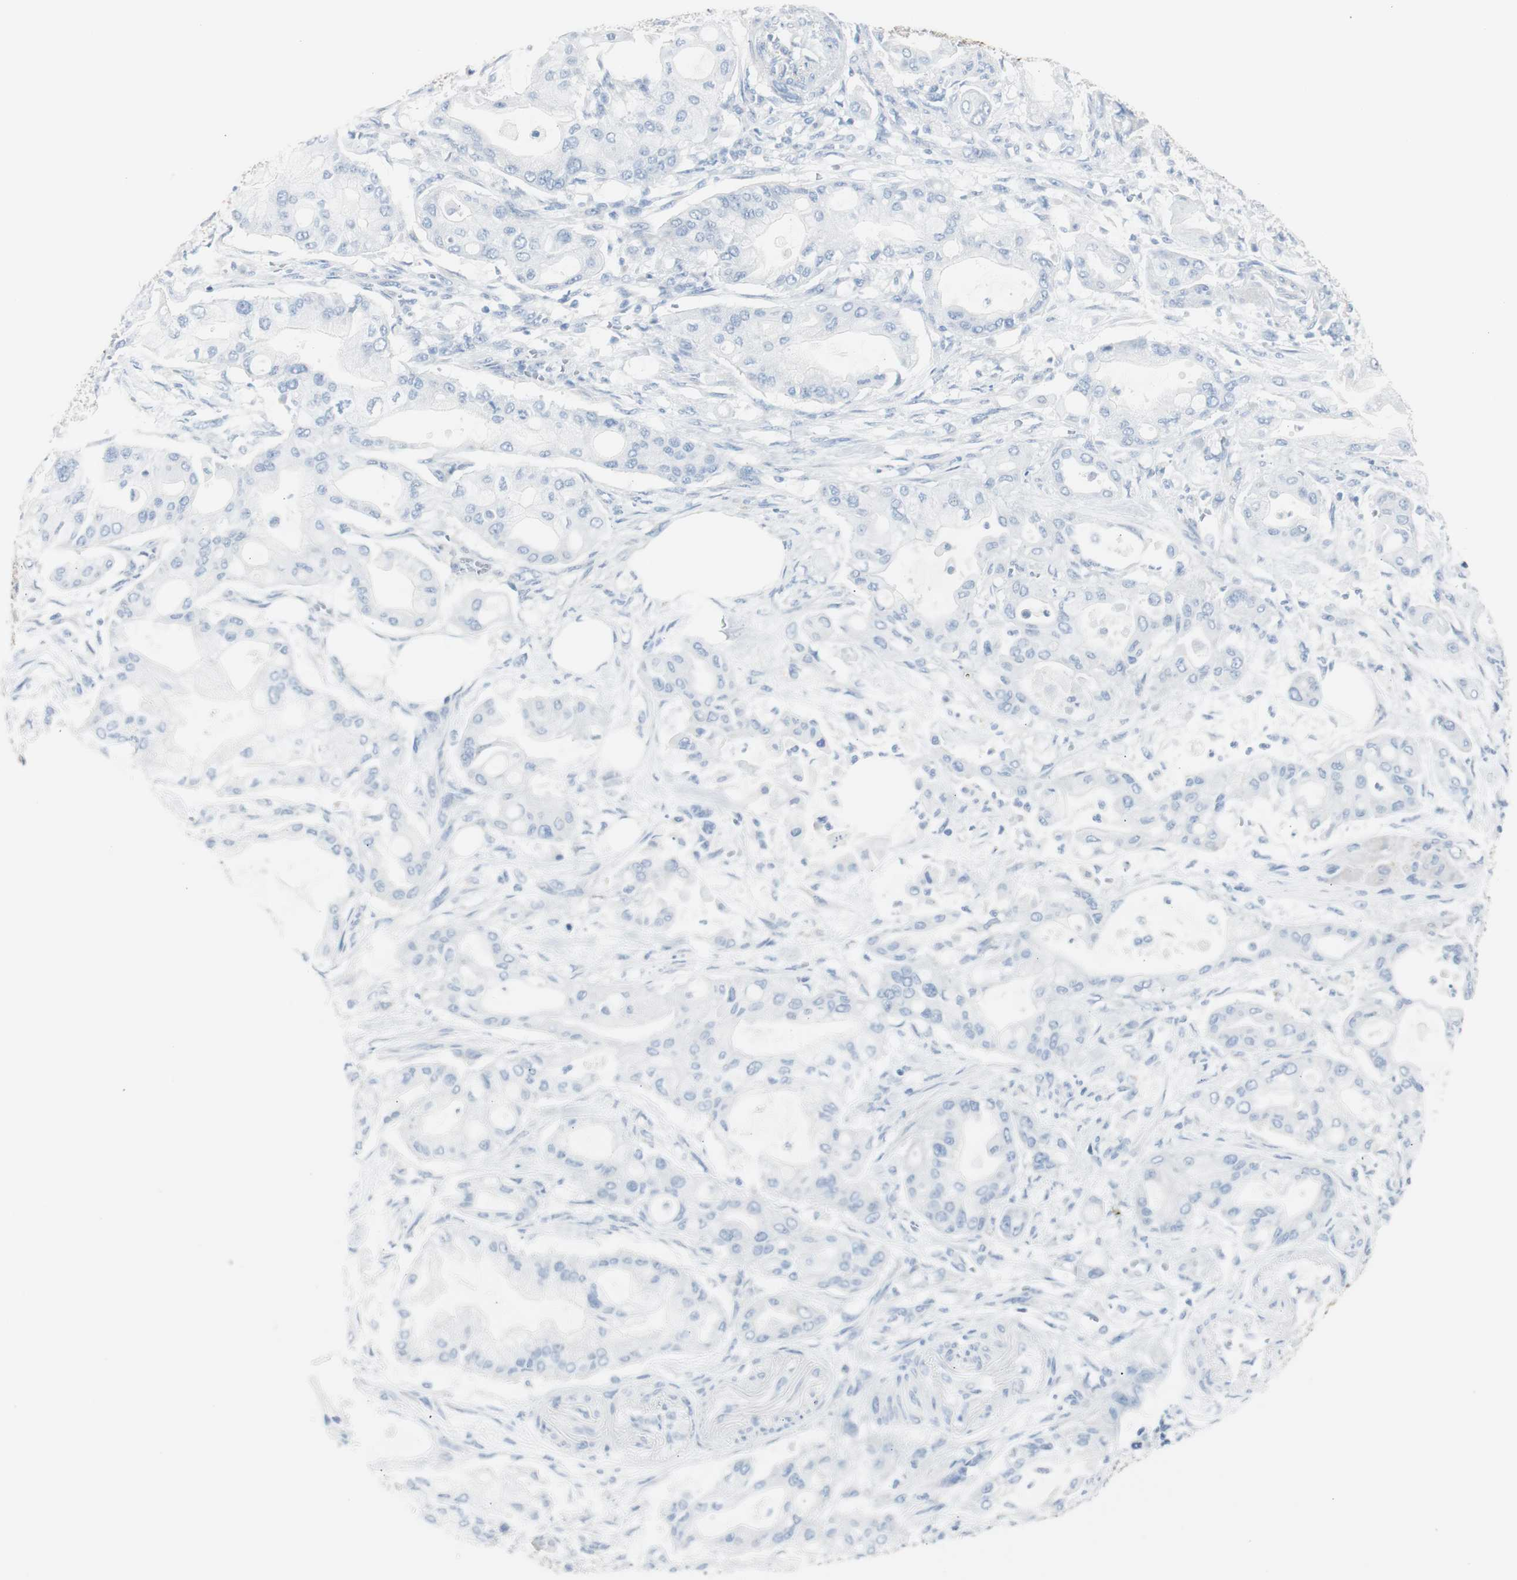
{"staining": {"intensity": "negative", "quantity": "none", "location": "none"}, "tissue": "pancreatic cancer", "cell_type": "Tumor cells", "image_type": "cancer", "snomed": [{"axis": "morphology", "description": "Adenocarcinoma, NOS"}, {"axis": "morphology", "description": "Adenocarcinoma, metastatic, NOS"}, {"axis": "topography", "description": "Lymph node"}, {"axis": "topography", "description": "Pancreas"}, {"axis": "topography", "description": "Duodenum"}], "caption": "Micrograph shows no protein staining in tumor cells of metastatic adenocarcinoma (pancreatic) tissue.", "gene": "S100A7", "patient": {"sex": "female", "age": 64}}